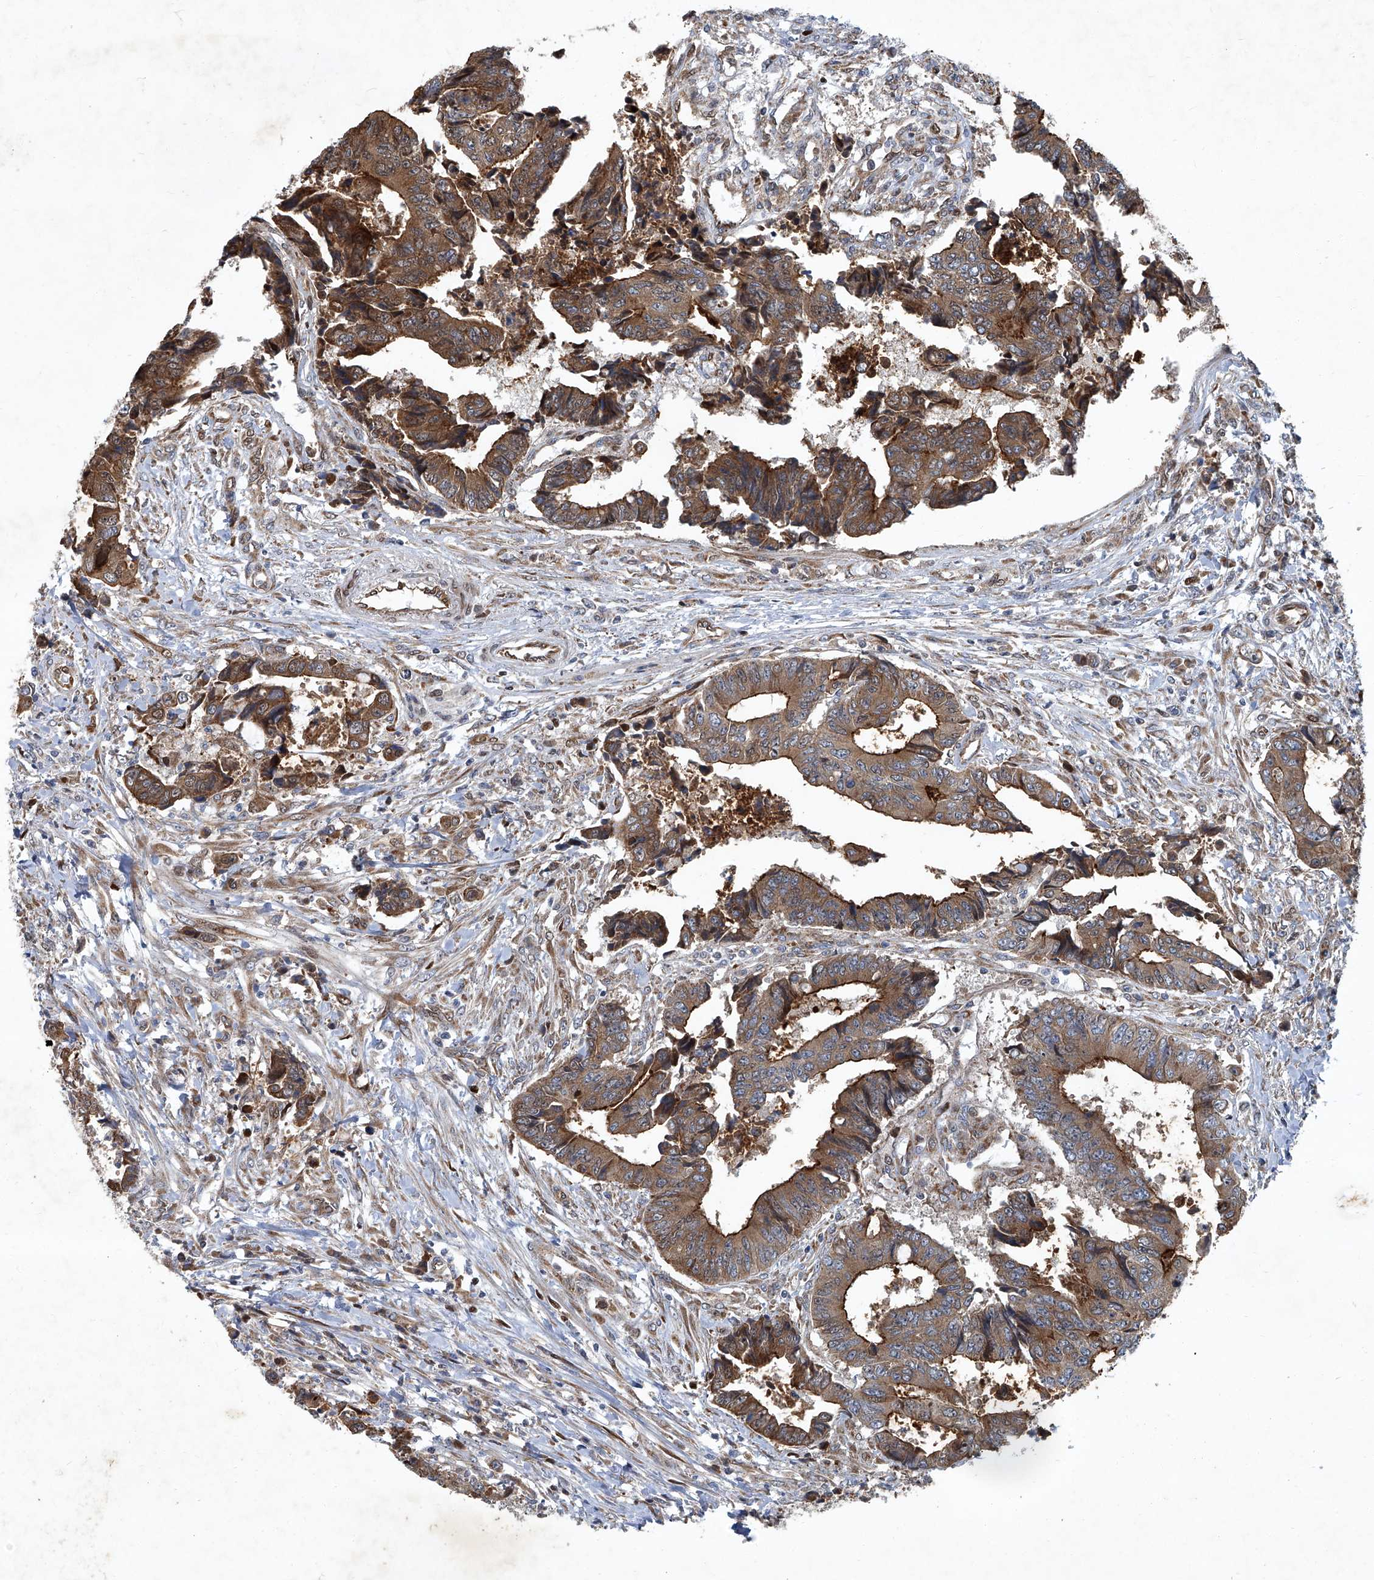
{"staining": {"intensity": "strong", "quantity": ">75%", "location": "cytoplasmic/membranous"}, "tissue": "colorectal cancer", "cell_type": "Tumor cells", "image_type": "cancer", "snomed": [{"axis": "morphology", "description": "Adenocarcinoma, NOS"}, {"axis": "topography", "description": "Rectum"}], "caption": "Immunohistochemistry (IHC) staining of adenocarcinoma (colorectal), which exhibits high levels of strong cytoplasmic/membranous positivity in about >75% of tumor cells indicating strong cytoplasmic/membranous protein expression. The staining was performed using DAB (3,3'-diaminobenzidine) (brown) for protein detection and nuclei were counterstained in hematoxylin (blue).", "gene": "GPR132", "patient": {"sex": "male", "age": 84}}